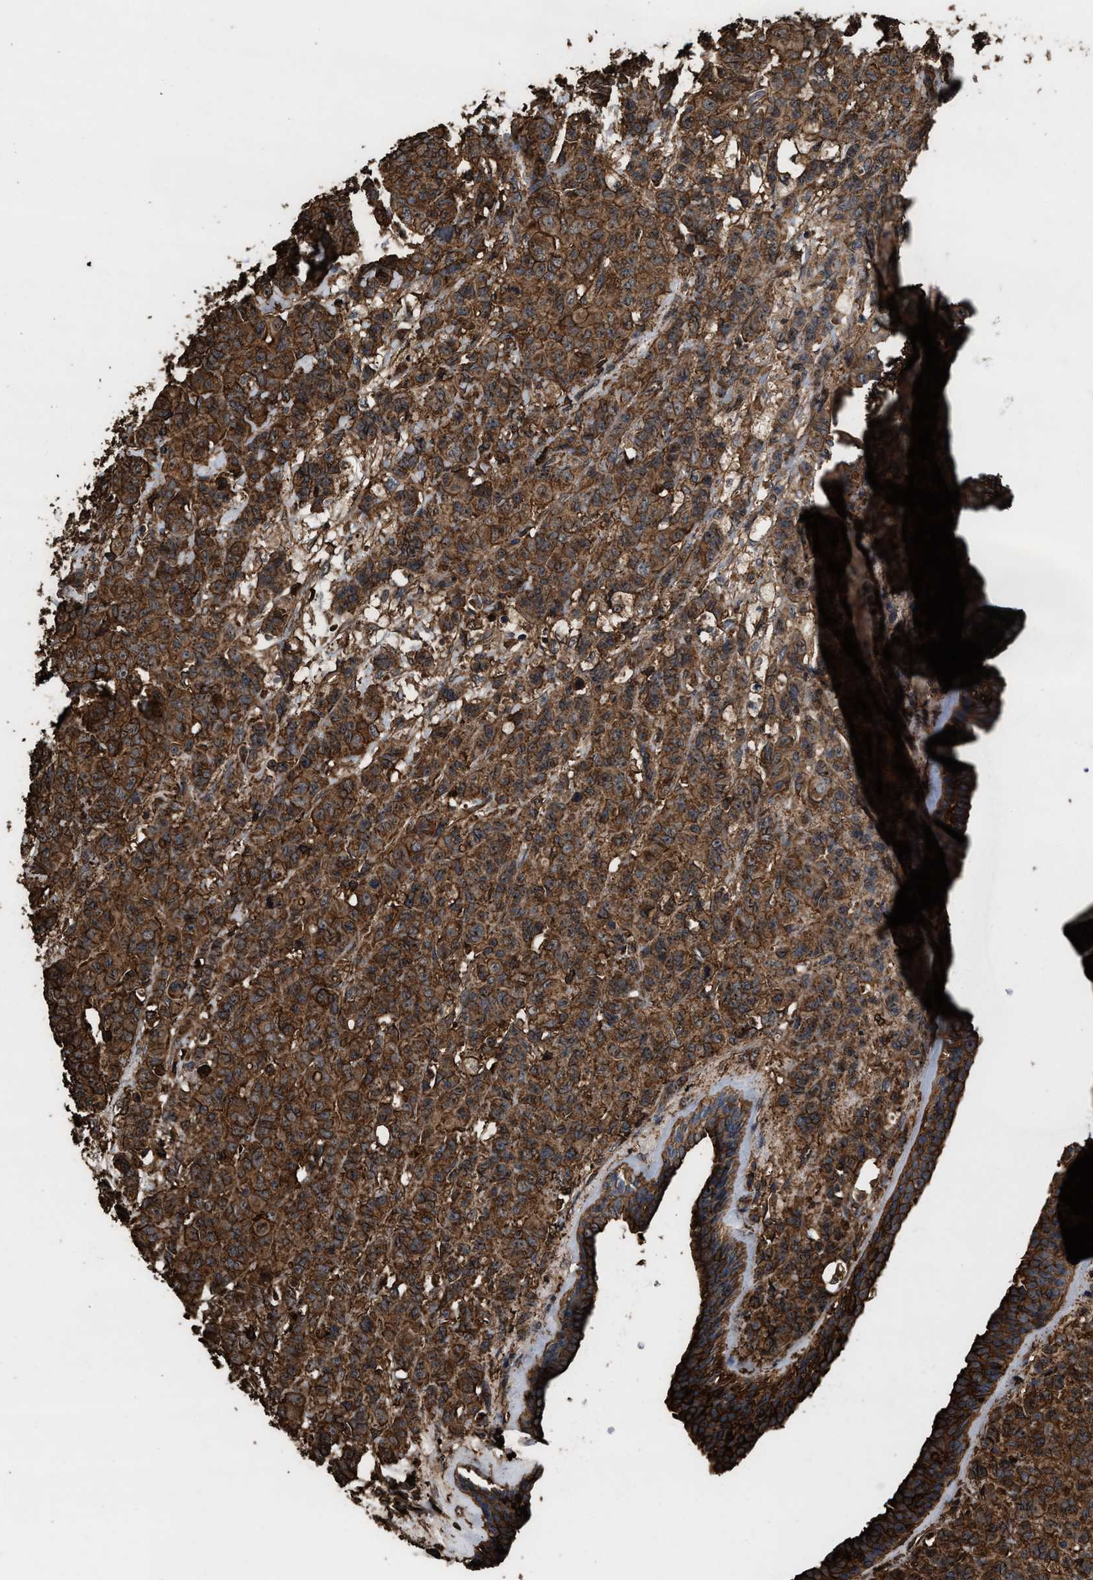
{"staining": {"intensity": "strong", "quantity": ">75%", "location": "cytoplasmic/membranous"}, "tissue": "breast cancer", "cell_type": "Tumor cells", "image_type": "cancer", "snomed": [{"axis": "morphology", "description": "Normal tissue, NOS"}, {"axis": "morphology", "description": "Duct carcinoma"}, {"axis": "topography", "description": "Breast"}], "caption": "Immunohistochemistry (IHC) histopathology image of breast infiltrating ductal carcinoma stained for a protein (brown), which shows high levels of strong cytoplasmic/membranous positivity in about >75% of tumor cells.", "gene": "KBTBD2", "patient": {"sex": "female", "age": 40}}